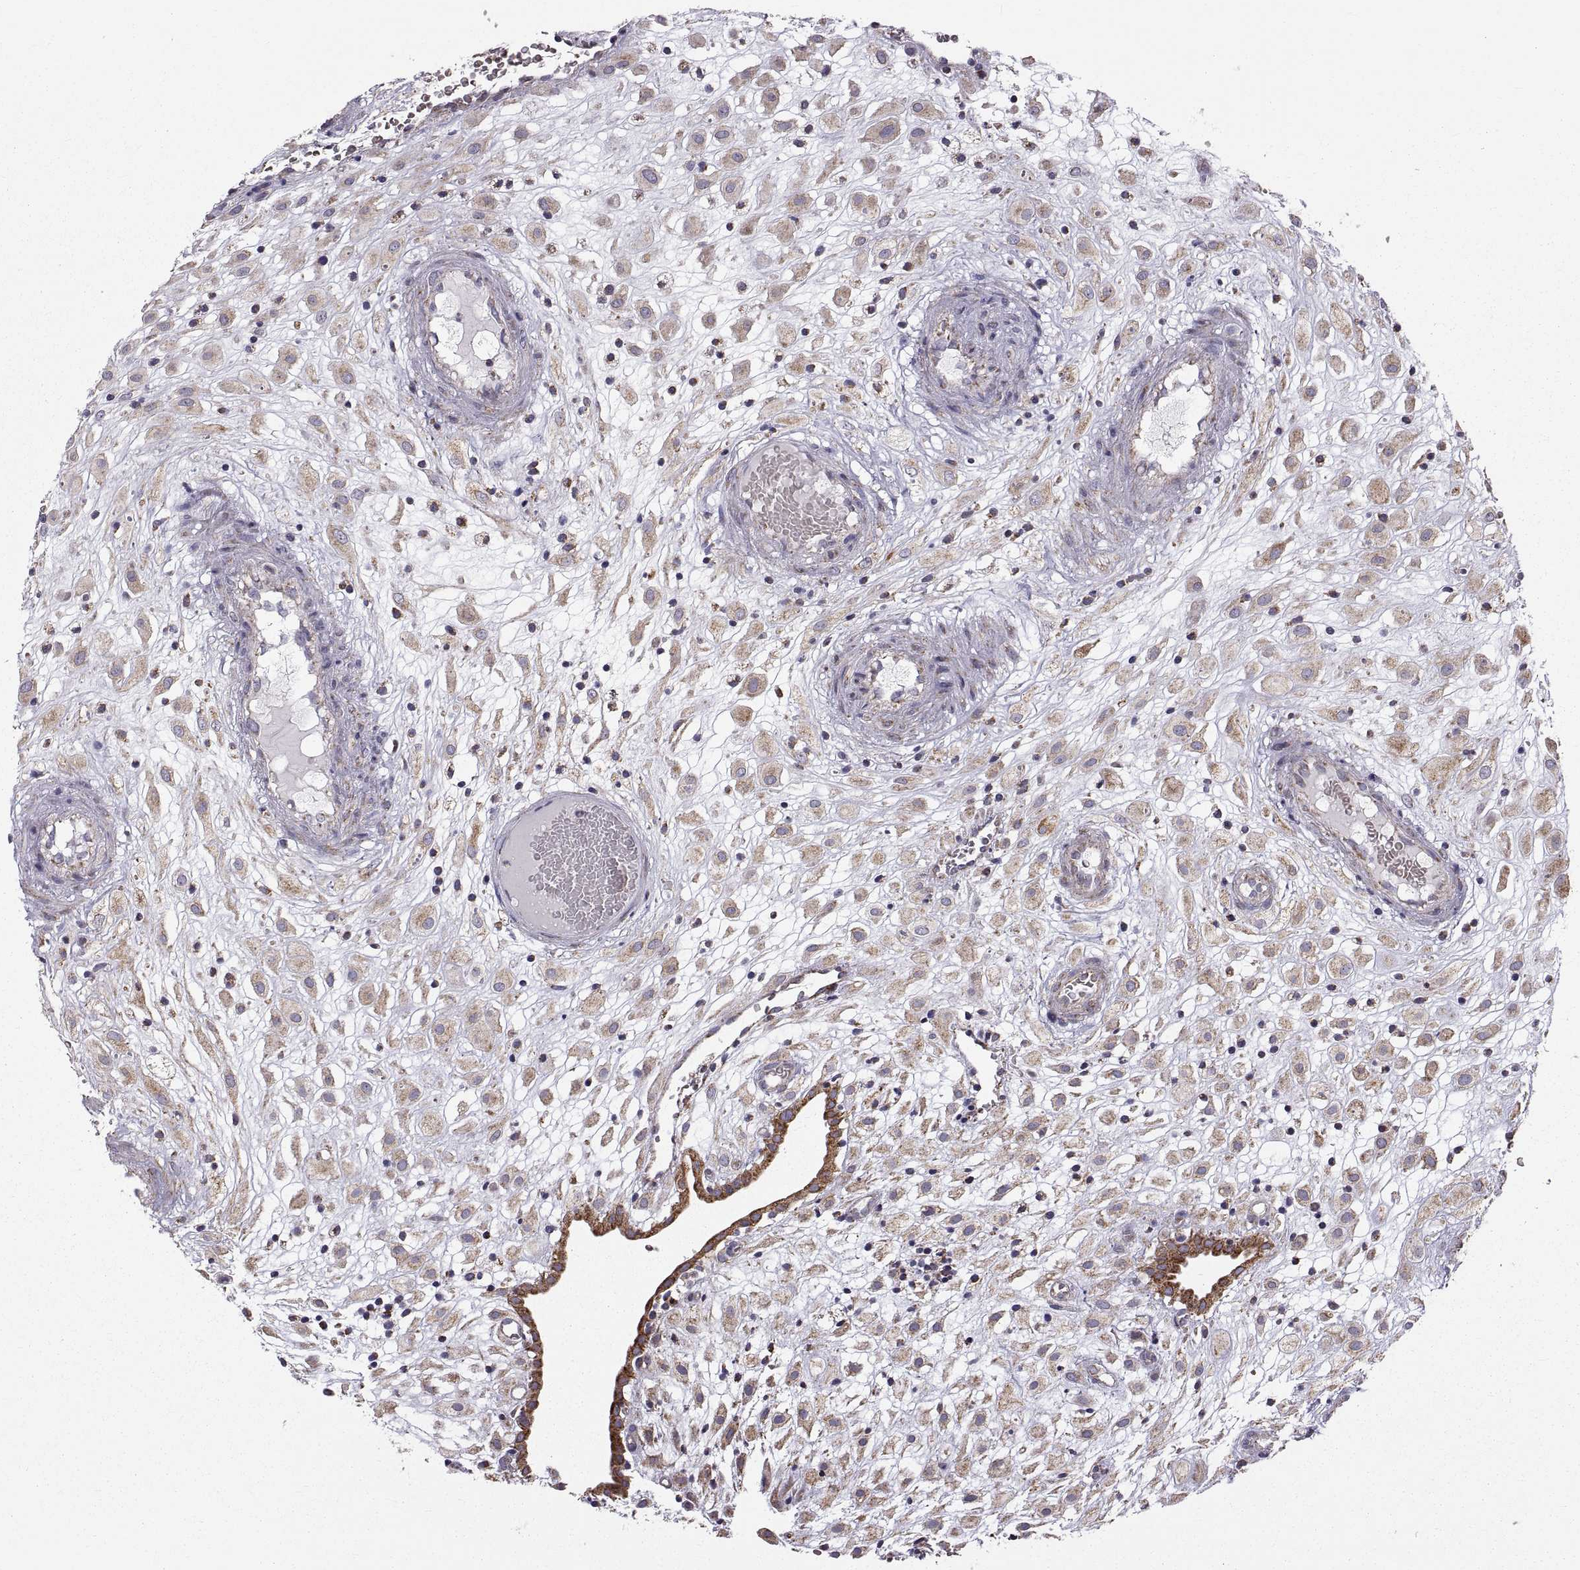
{"staining": {"intensity": "moderate", "quantity": ">75%", "location": "cytoplasmic/membranous"}, "tissue": "placenta", "cell_type": "Decidual cells", "image_type": "normal", "snomed": [{"axis": "morphology", "description": "Normal tissue, NOS"}, {"axis": "topography", "description": "Placenta"}], "caption": "IHC photomicrograph of unremarkable placenta stained for a protein (brown), which demonstrates medium levels of moderate cytoplasmic/membranous staining in approximately >75% of decidual cells.", "gene": "ARSD", "patient": {"sex": "female", "age": 24}}